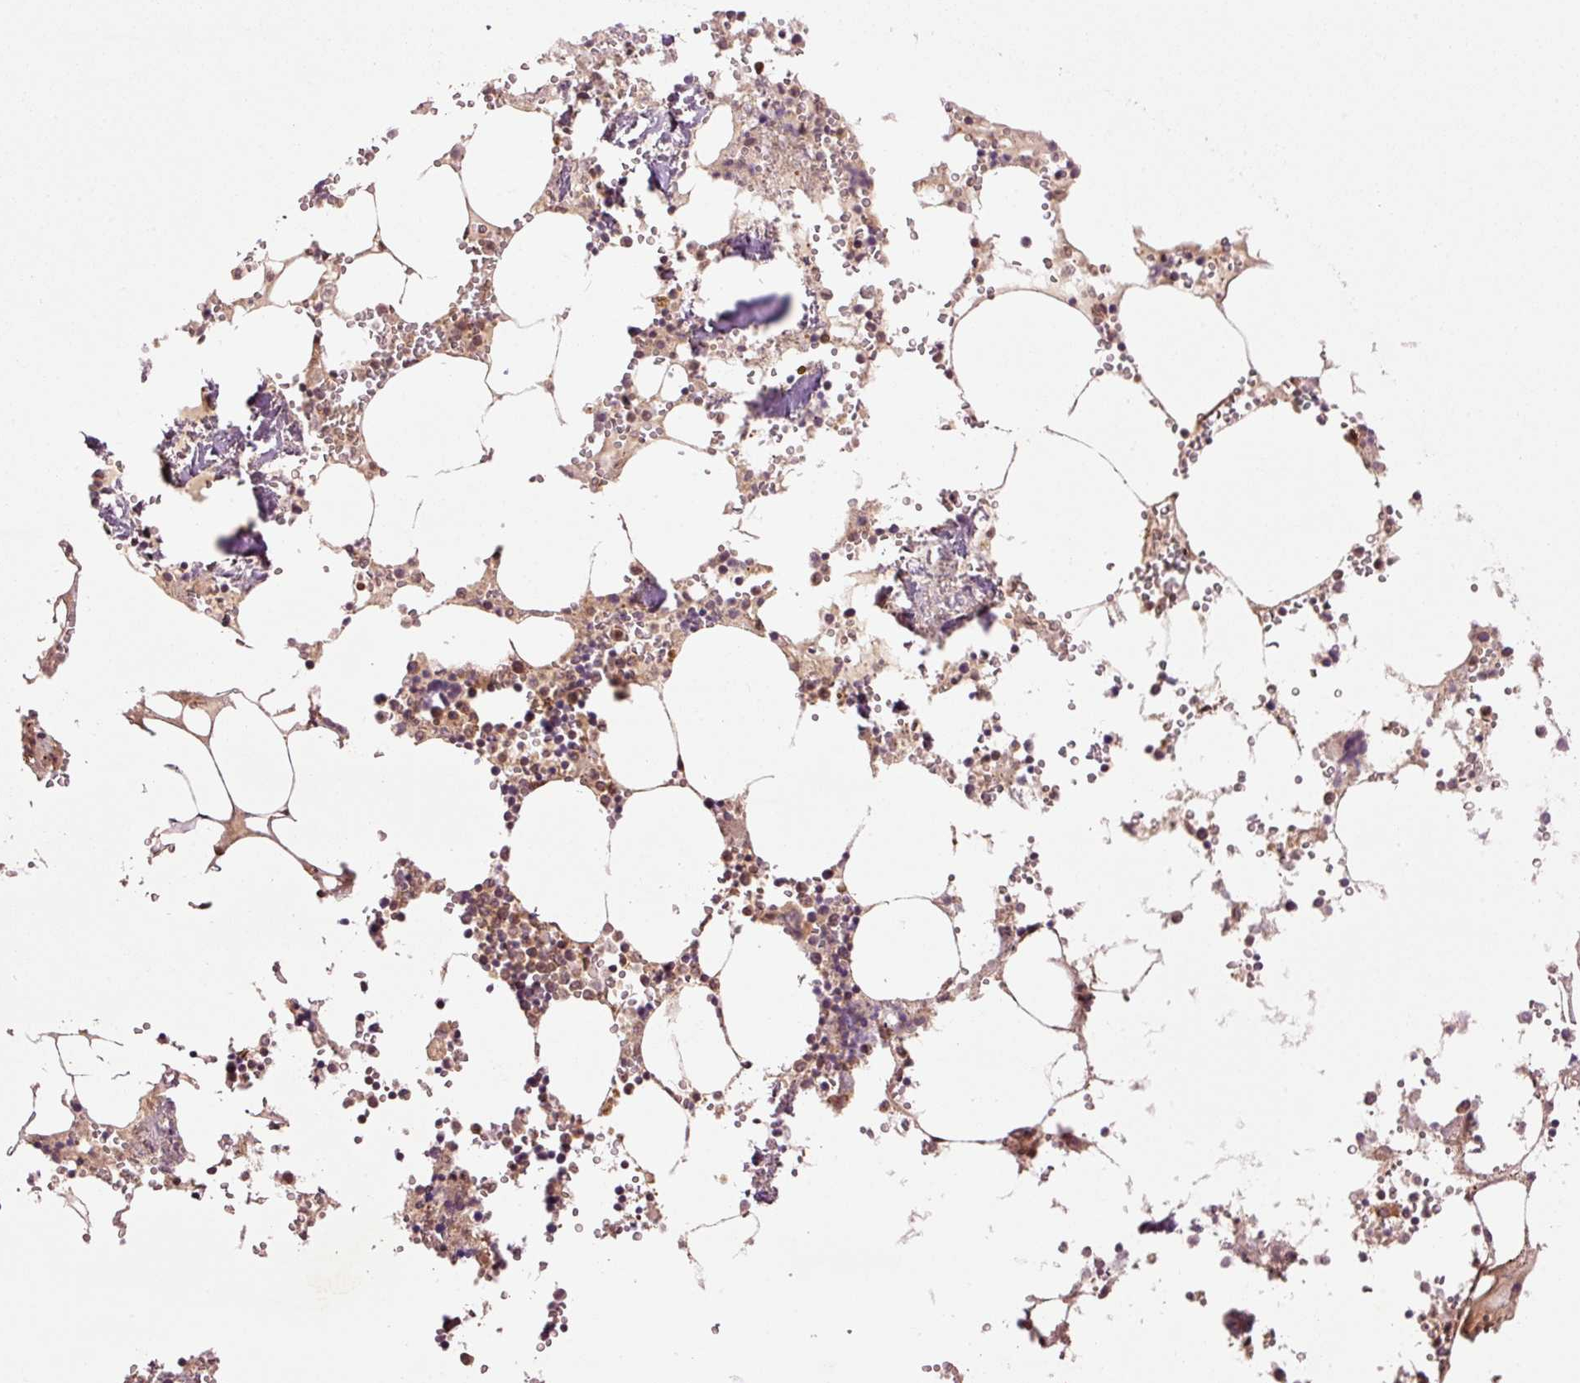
{"staining": {"intensity": "moderate", "quantity": "25%-75%", "location": "cytoplasmic/membranous"}, "tissue": "bone marrow", "cell_type": "Hematopoietic cells", "image_type": "normal", "snomed": [{"axis": "morphology", "description": "Normal tissue, NOS"}, {"axis": "topography", "description": "Bone marrow"}], "caption": "Moderate cytoplasmic/membranous staining is seen in about 25%-75% of hematopoietic cells in unremarkable bone marrow.", "gene": "OXER1", "patient": {"sex": "male", "age": 54}}